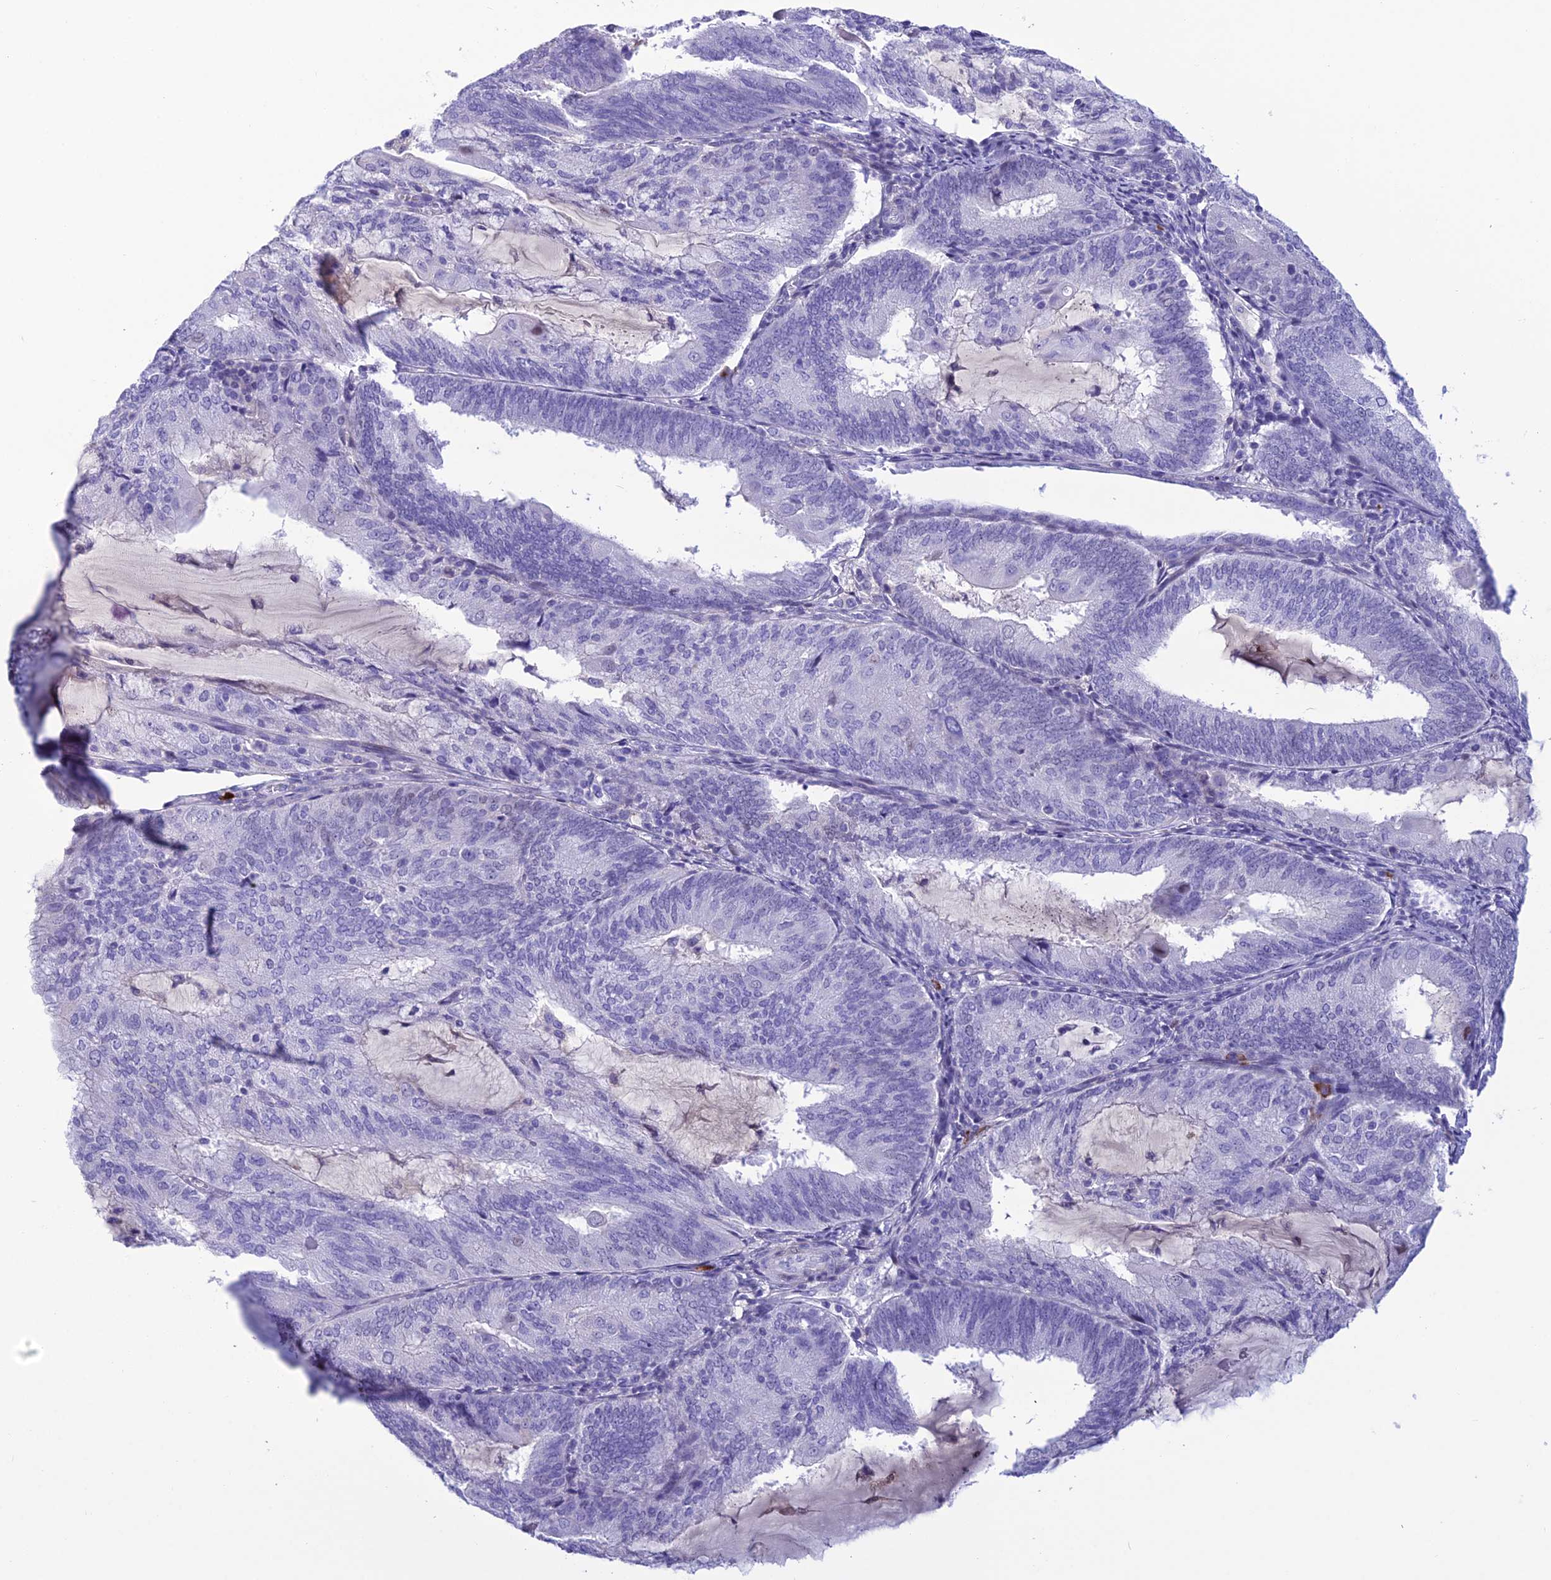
{"staining": {"intensity": "negative", "quantity": "none", "location": "none"}, "tissue": "endometrial cancer", "cell_type": "Tumor cells", "image_type": "cancer", "snomed": [{"axis": "morphology", "description": "Adenocarcinoma, NOS"}, {"axis": "topography", "description": "Endometrium"}], "caption": "IHC of human adenocarcinoma (endometrial) reveals no positivity in tumor cells.", "gene": "CRB2", "patient": {"sex": "female", "age": 81}}